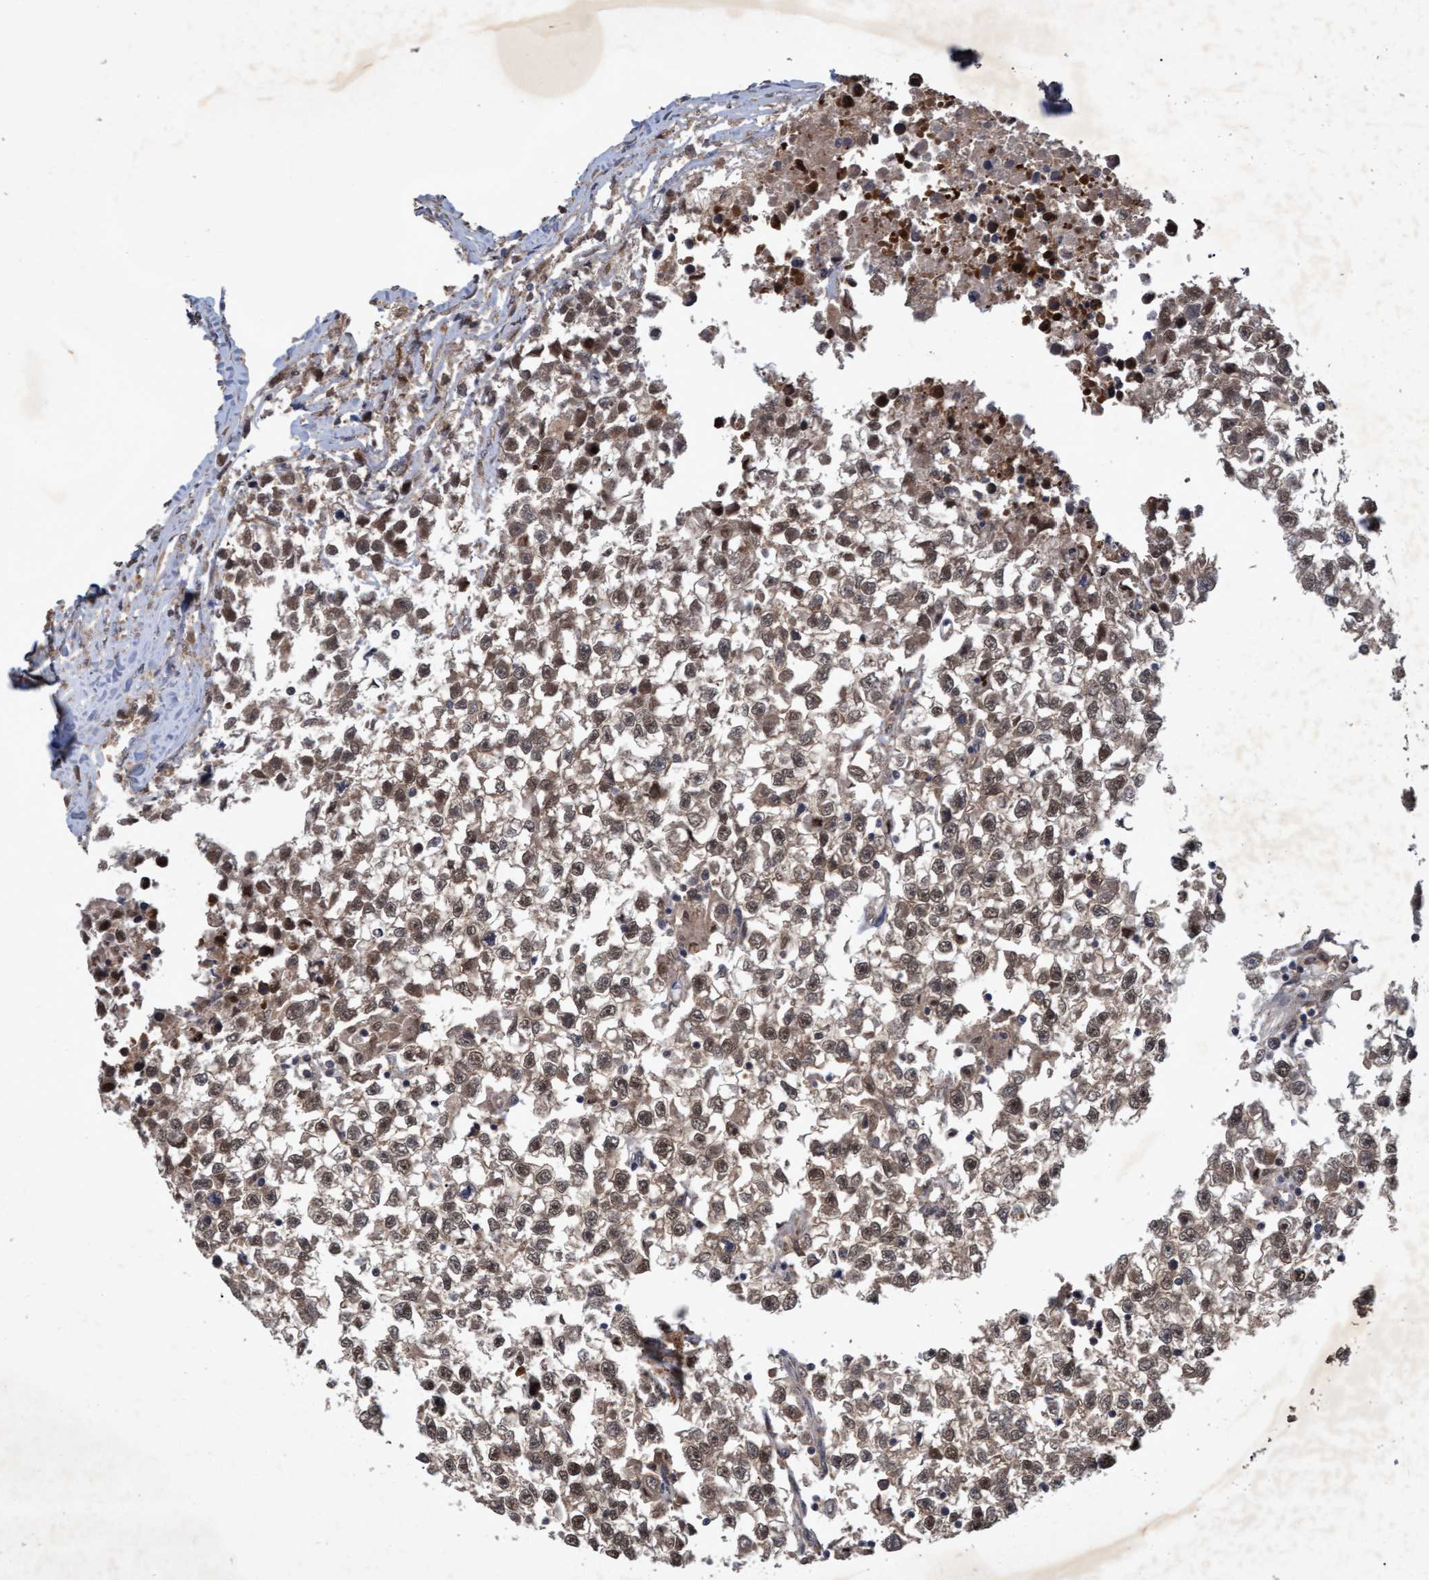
{"staining": {"intensity": "weak", "quantity": ">75%", "location": "cytoplasmic/membranous,nuclear"}, "tissue": "testis cancer", "cell_type": "Tumor cells", "image_type": "cancer", "snomed": [{"axis": "morphology", "description": "Seminoma, NOS"}, {"axis": "morphology", "description": "Carcinoma, Embryonal, NOS"}, {"axis": "topography", "description": "Testis"}], "caption": "Testis cancer stained with a protein marker displays weak staining in tumor cells.", "gene": "PSMB6", "patient": {"sex": "male", "age": 51}}